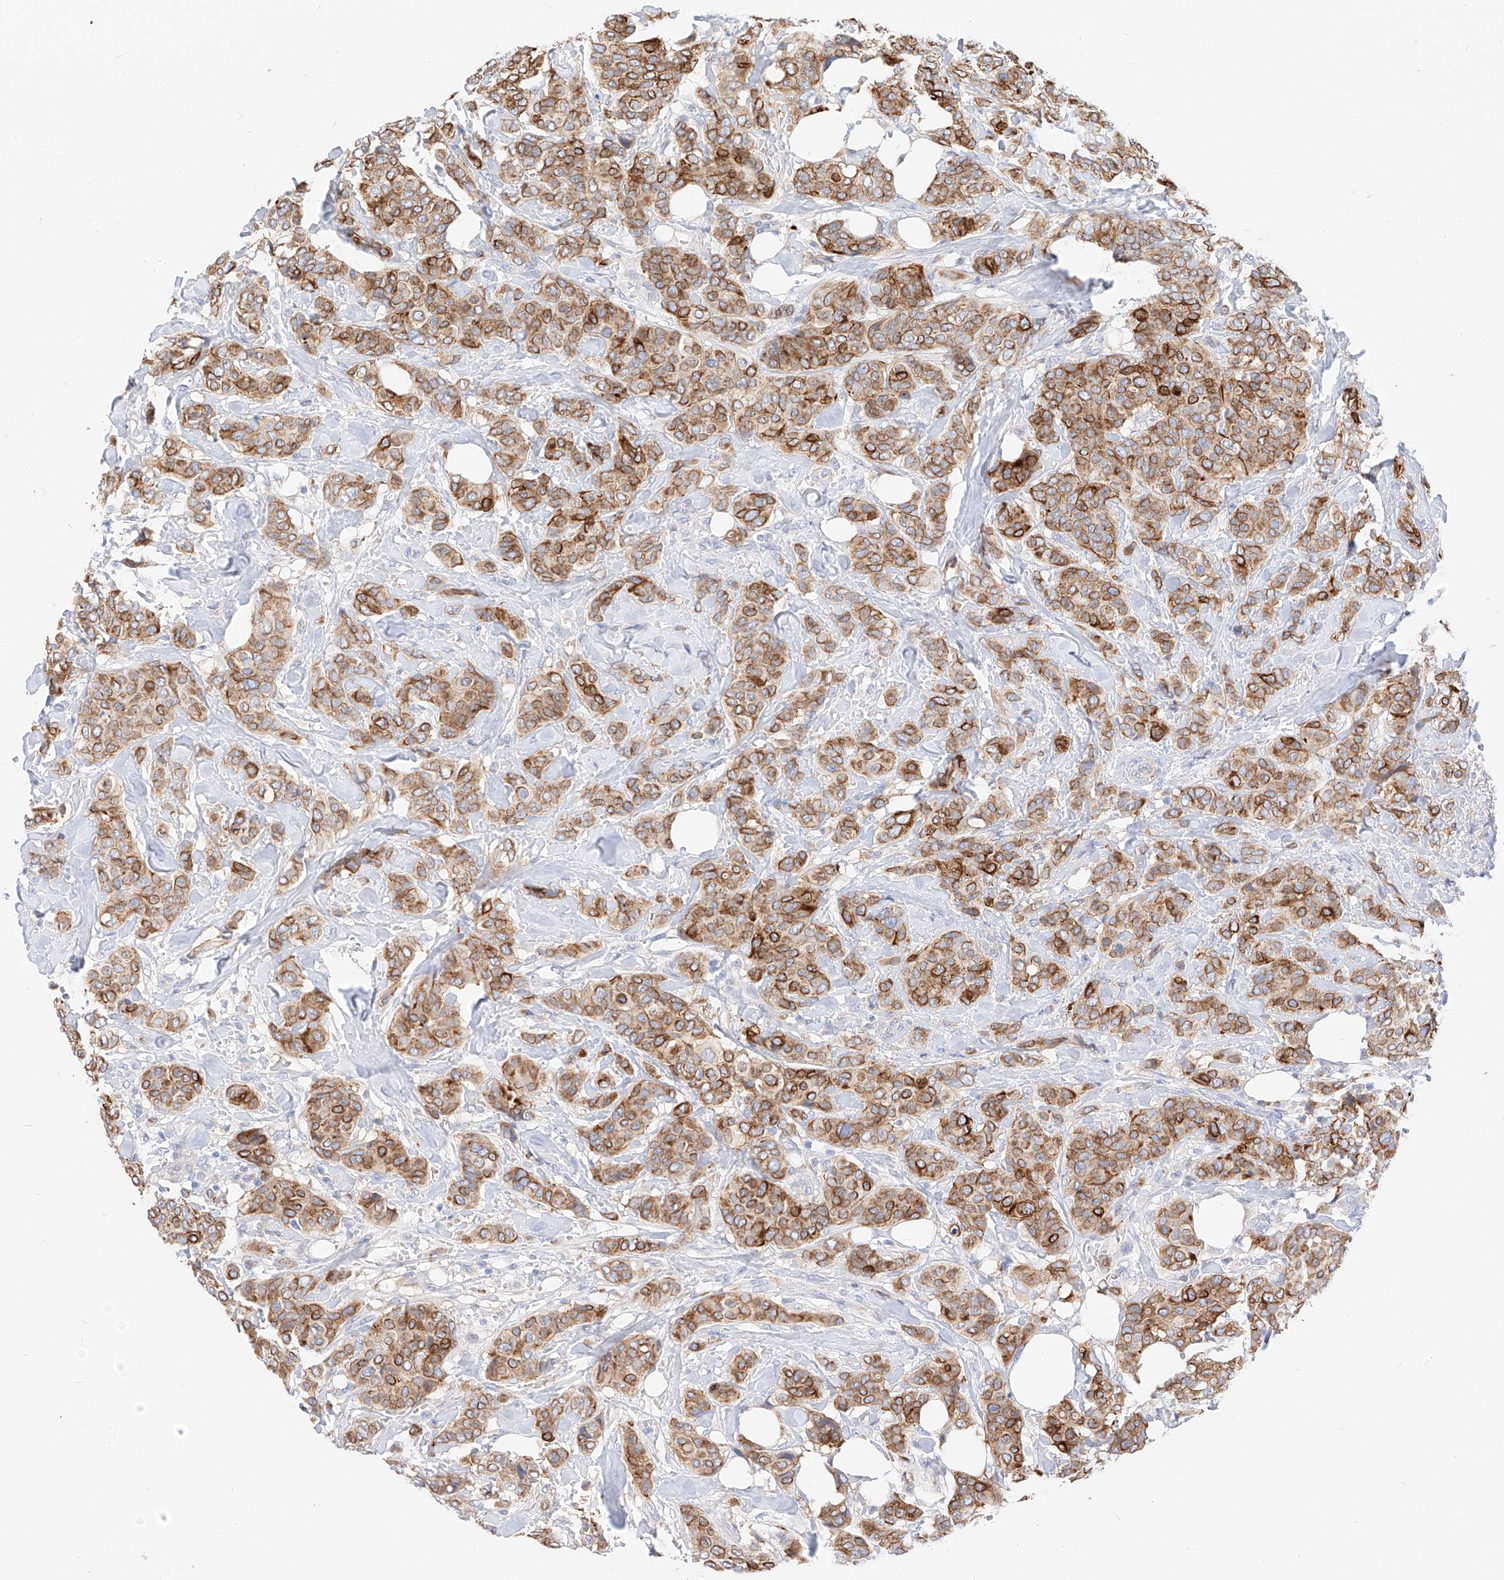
{"staining": {"intensity": "moderate", "quantity": ">75%", "location": "cytoplasmic/membranous"}, "tissue": "breast cancer", "cell_type": "Tumor cells", "image_type": "cancer", "snomed": [{"axis": "morphology", "description": "Lobular carcinoma"}, {"axis": "topography", "description": "Breast"}], "caption": "This photomicrograph shows immunohistochemistry (IHC) staining of breast cancer, with medium moderate cytoplasmic/membranous staining in about >75% of tumor cells.", "gene": "MAP7", "patient": {"sex": "female", "age": 51}}